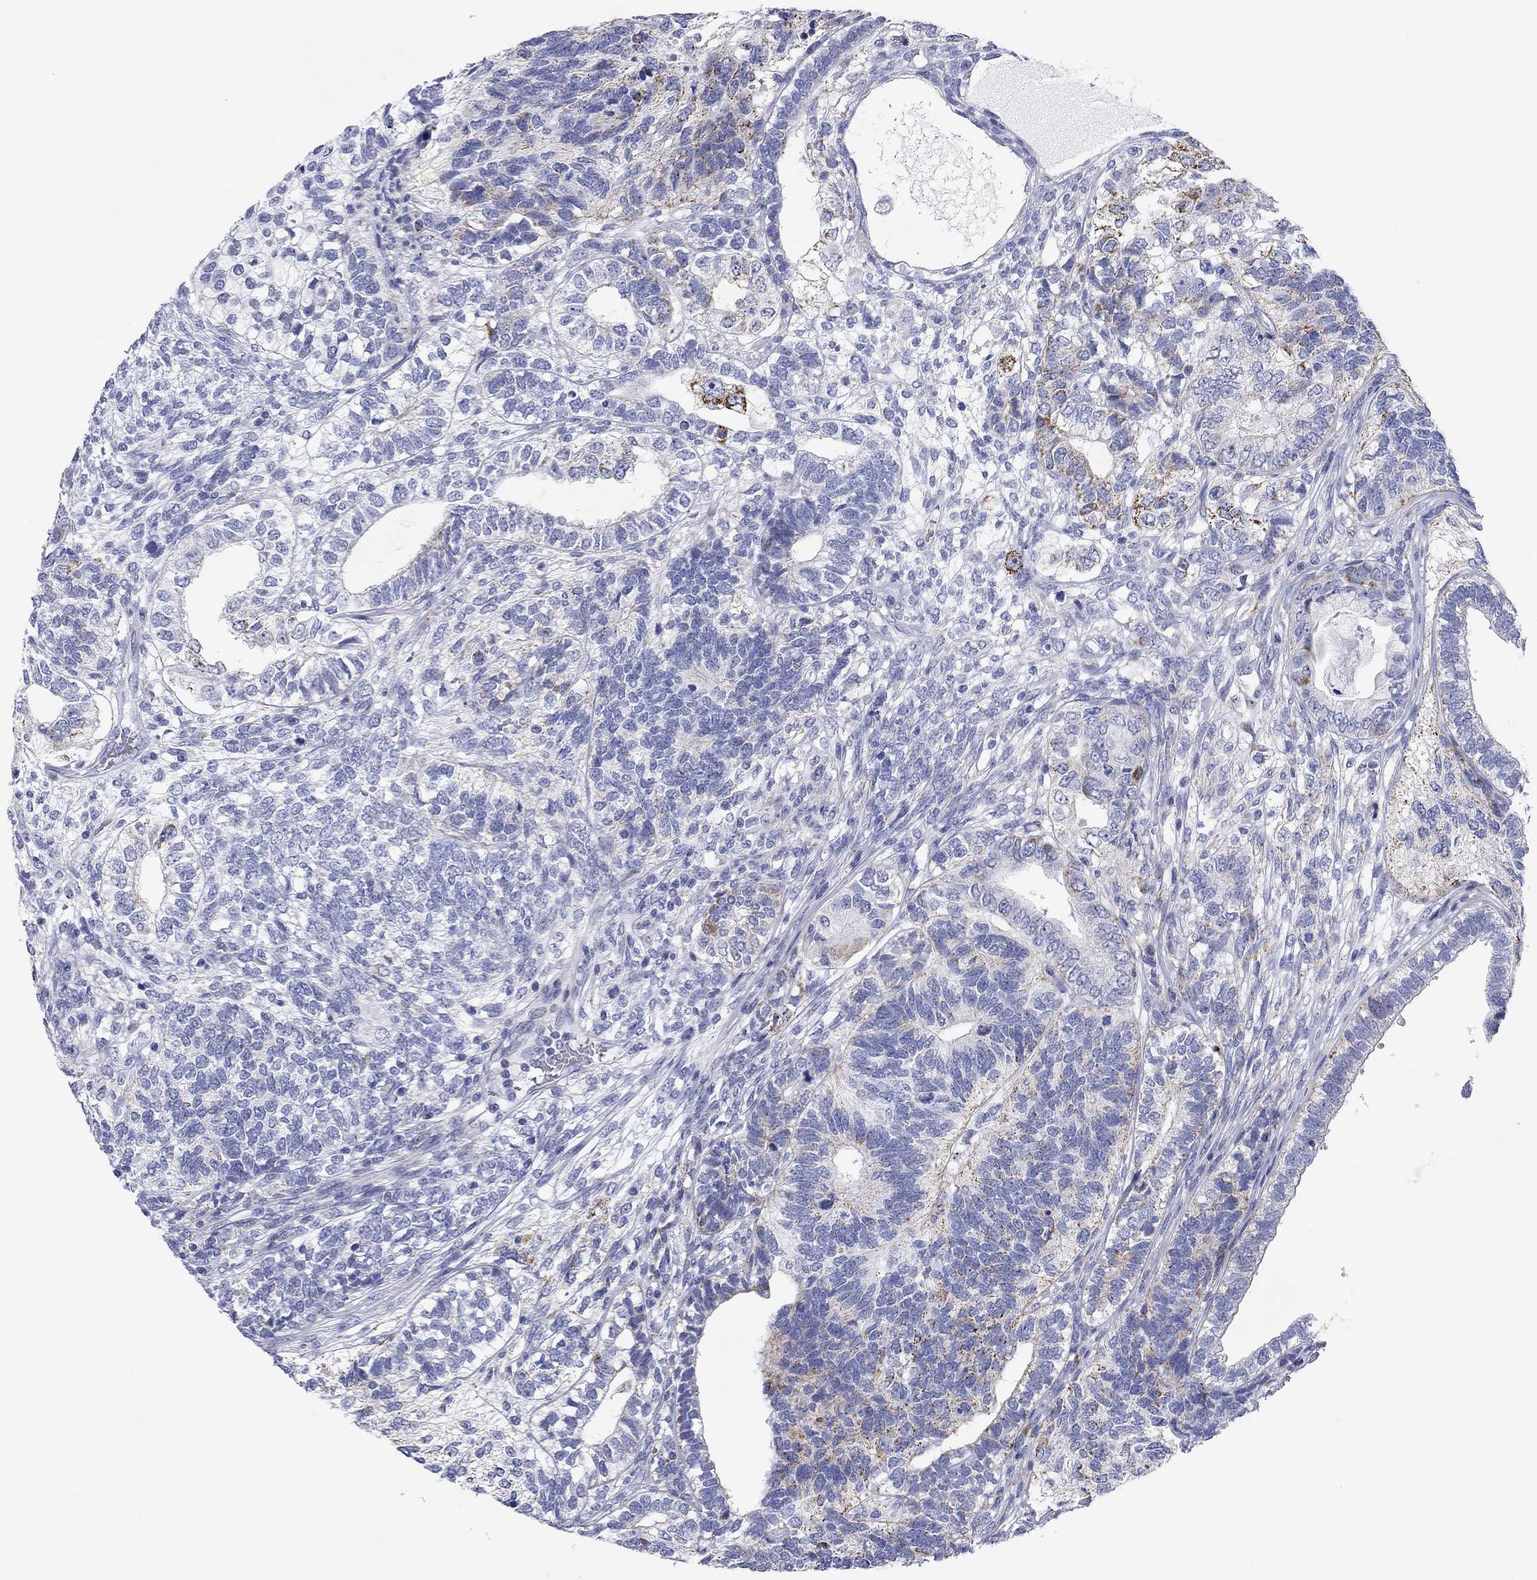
{"staining": {"intensity": "moderate", "quantity": "<25%", "location": "cytoplasmic/membranous"}, "tissue": "testis cancer", "cell_type": "Tumor cells", "image_type": "cancer", "snomed": [{"axis": "morphology", "description": "Seminoma, NOS"}, {"axis": "morphology", "description": "Carcinoma, Embryonal, NOS"}, {"axis": "topography", "description": "Testis"}], "caption": "This histopathology image demonstrates immunohistochemistry (IHC) staining of testis cancer, with low moderate cytoplasmic/membranous positivity in about <25% of tumor cells.", "gene": "CHI3L2", "patient": {"sex": "male", "age": 41}}